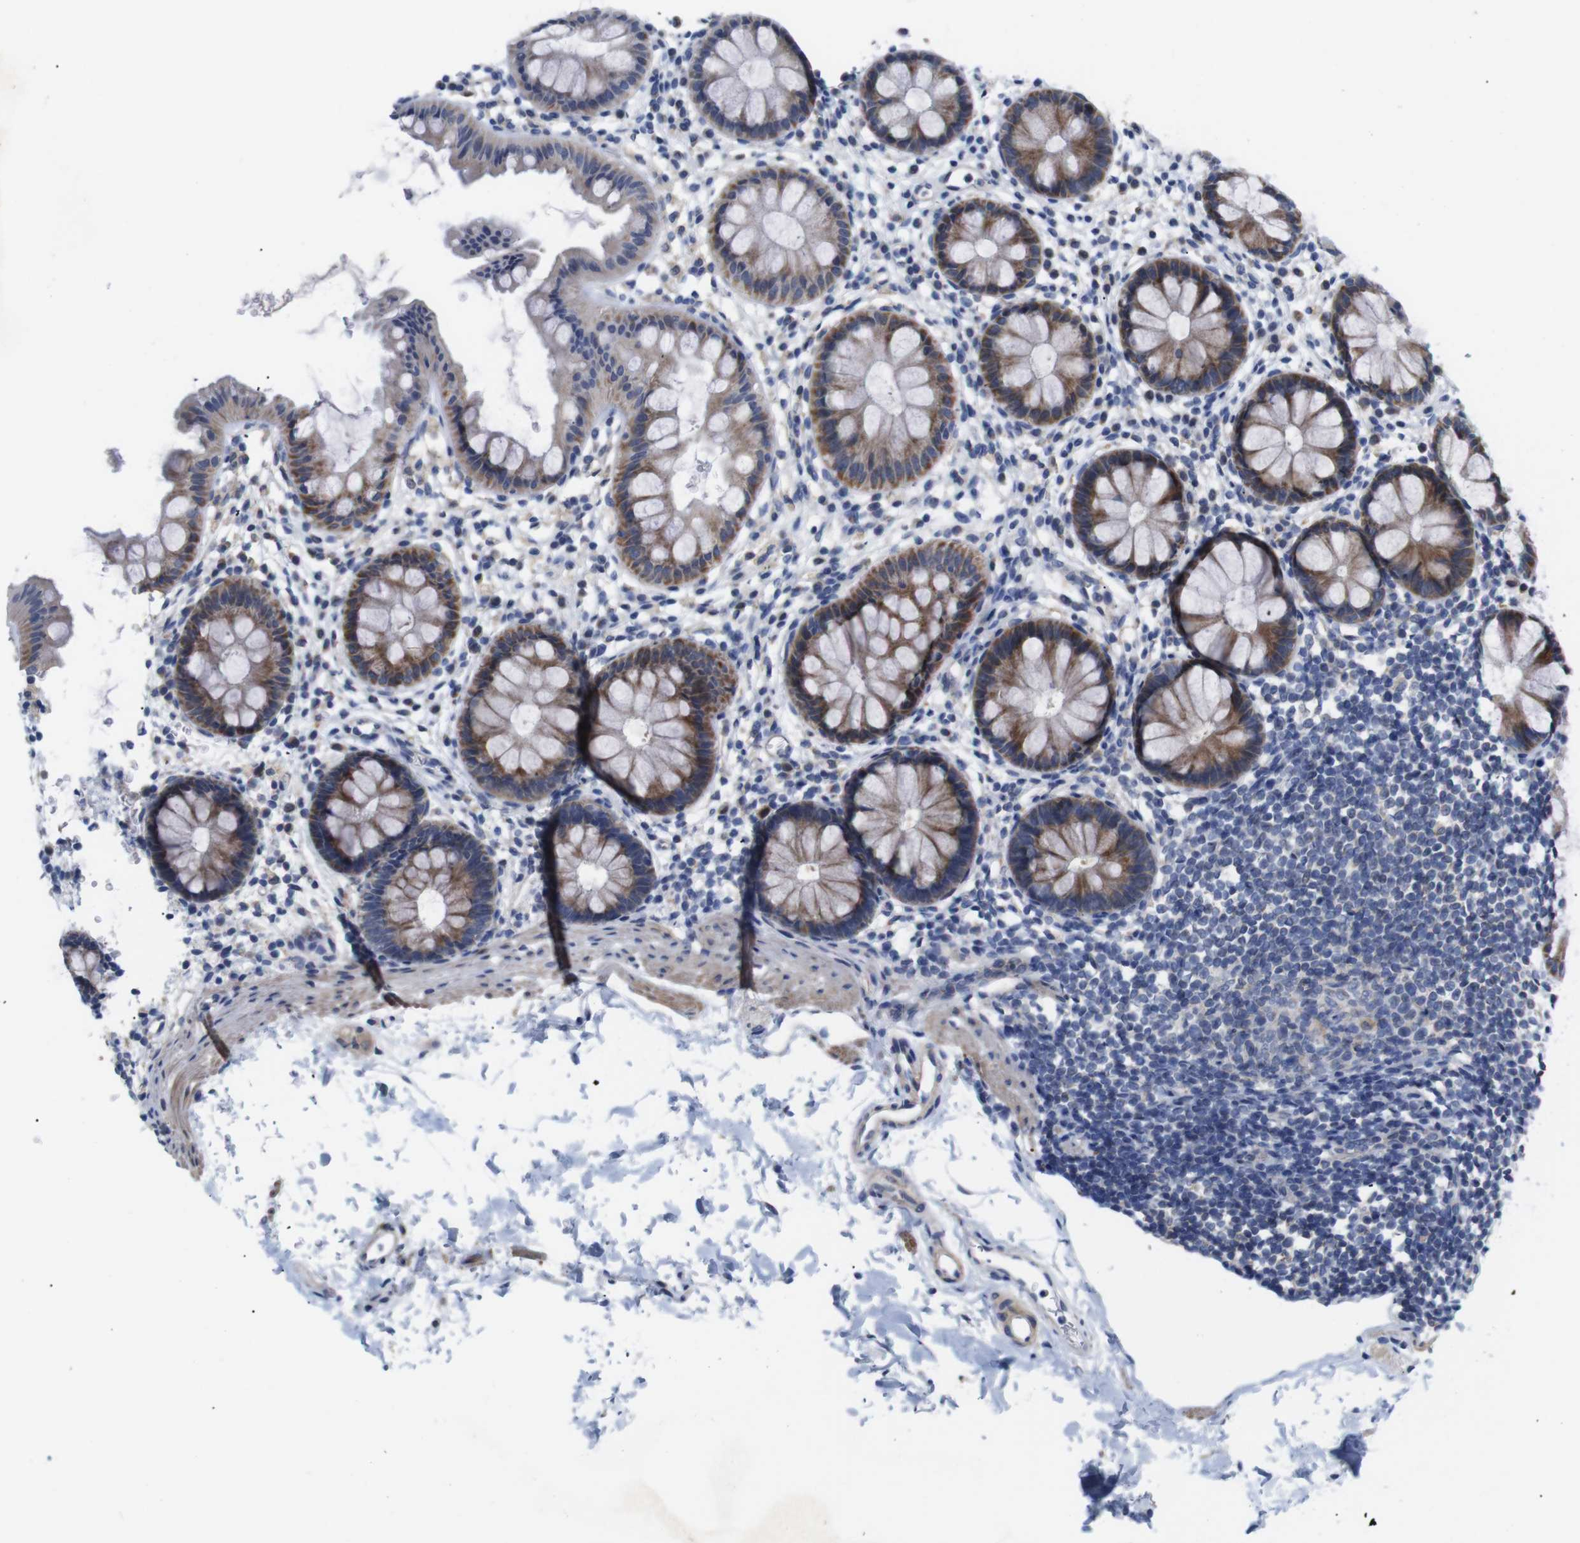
{"staining": {"intensity": "moderate", "quantity": ">75%", "location": "cytoplasmic/membranous"}, "tissue": "rectum", "cell_type": "Glandular cells", "image_type": "normal", "snomed": [{"axis": "morphology", "description": "Normal tissue, NOS"}, {"axis": "topography", "description": "Rectum"}], "caption": "IHC (DAB) staining of benign human rectum displays moderate cytoplasmic/membranous protein staining in approximately >75% of glandular cells.", "gene": "LRRC55", "patient": {"sex": "female", "age": 24}}